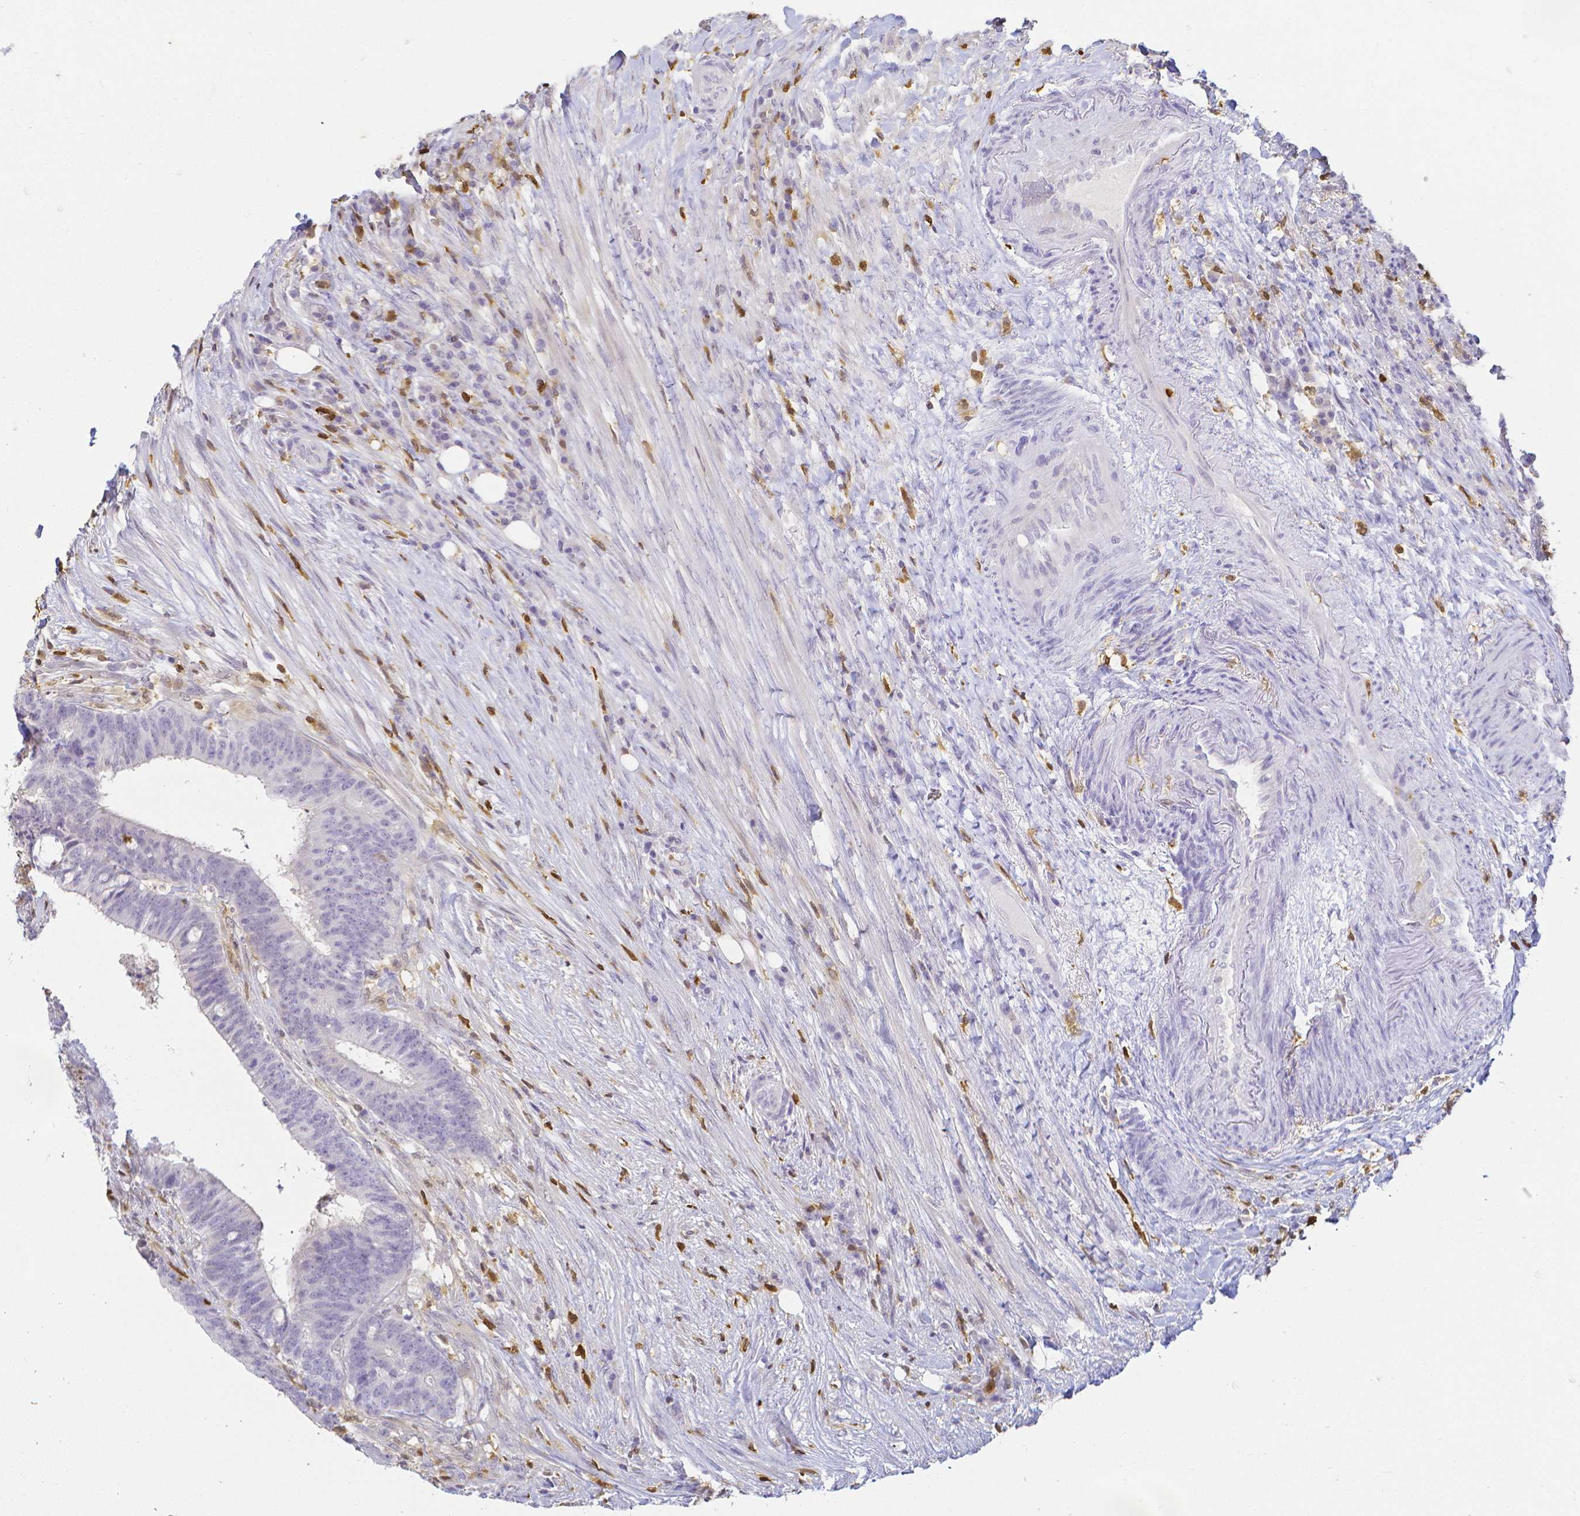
{"staining": {"intensity": "negative", "quantity": "none", "location": "none"}, "tissue": "colorectal cancer", "cell_type": "Tumor cells", "image_type": "cancer", "snomed": [{"axis": "morphology", "description": "Adenocarcinoma, NOS"}, {"axis": "topography", "description": "Colon"}], "caption": "An immunohistochemistry (IHC) image of adenocarcinoma (colorectal) is shown. There is no staining in tumor cells of adenocarcinoma (colorectal).", "gene": "COTL1", "patient": {"sex": "female", "age": 43}}